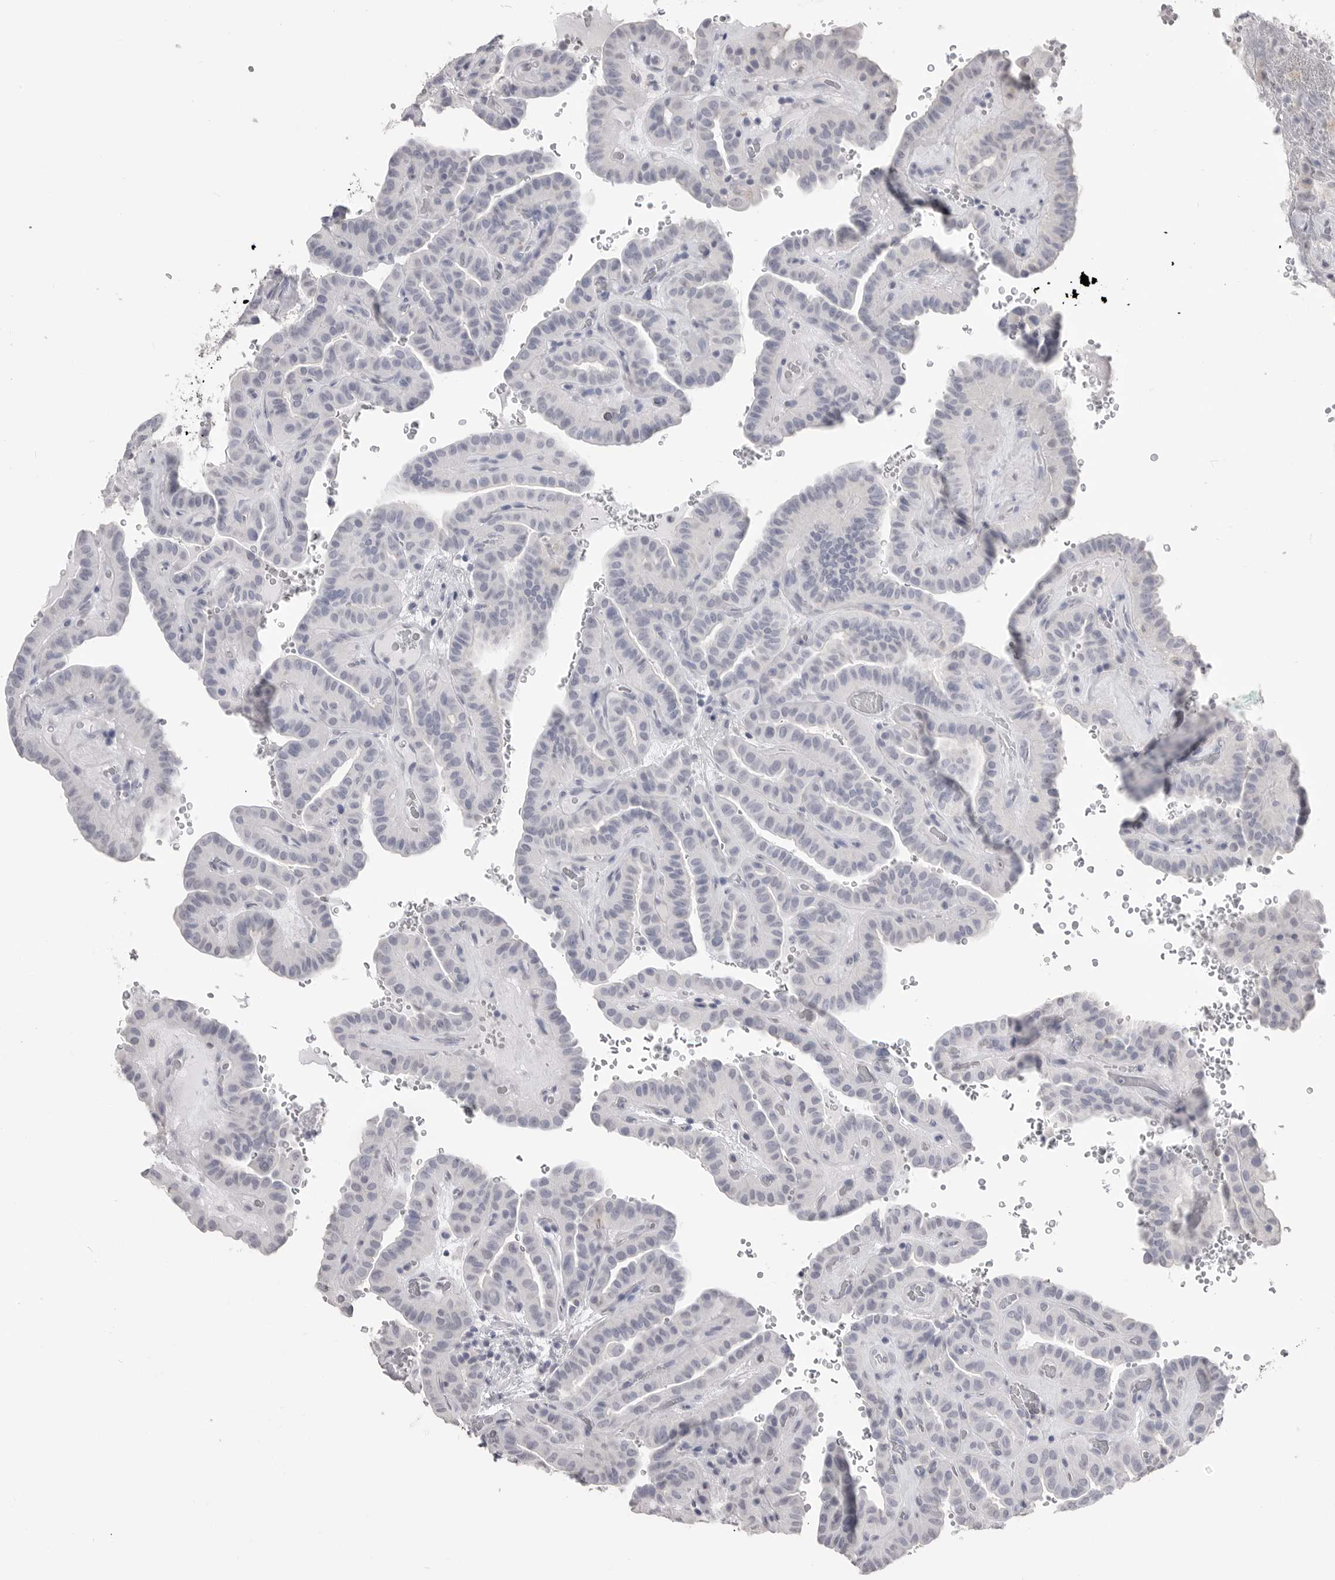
{"staining": {"intensity": "negative", "quantity": "none", "location": "none"}, "tissue": "thyroid cancer", "cell_type": "Tumor cells", "image_type": "cancer", "snomed": [{"axis": "morphology", "description": "Papillary adenocarcinoma, NOS"}, {"axis": "topography", "description": "Thyroid gland"}], "caption": "This is an immunohistochemistry micrograph of thyroid cancer. There is no expression in tumor cells.", "gene": "ICAM5", "patient": {"sex": "male", "age": 77}}